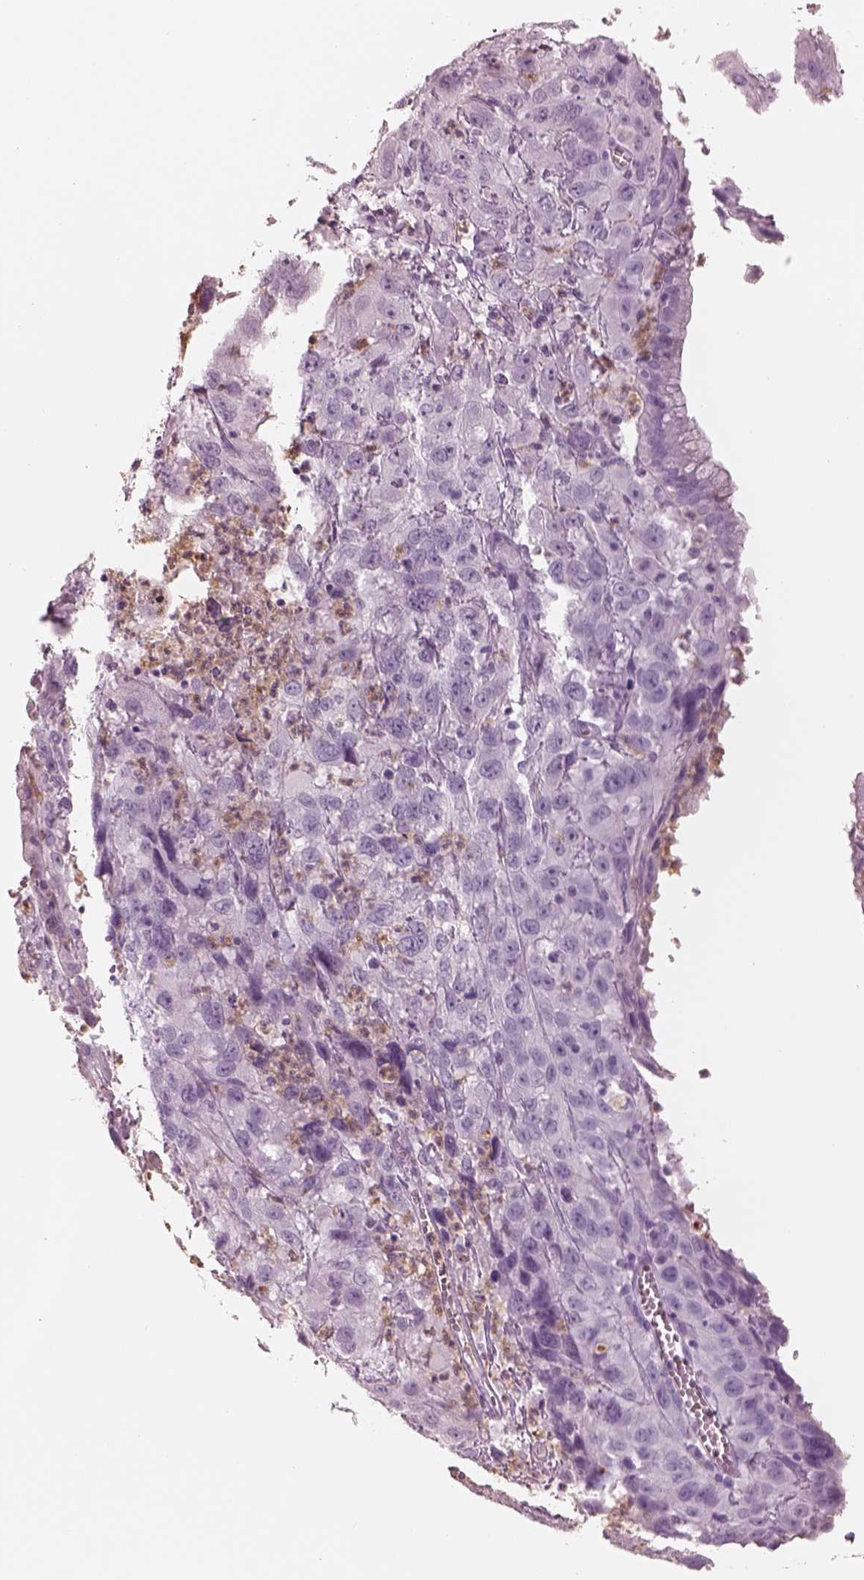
{"staining": {"intensity": "negative", "quantity": "none", "location": "none"}, "tissue": "cervical cancer", "cell_type": "Tumor cells", "image_type": "cancer", "snomed": [{"axis": "morphology", "description": "Squamous cell carcinoma, NOS"}, {"axis": "topography", "description": "Cervix"}], "caption": "Tumor cells show no significant protein staining in cervical cancer (squamous cell carcinoma).", "gene": "ELANE", "patient": {"sex": "female", "age": 32}}